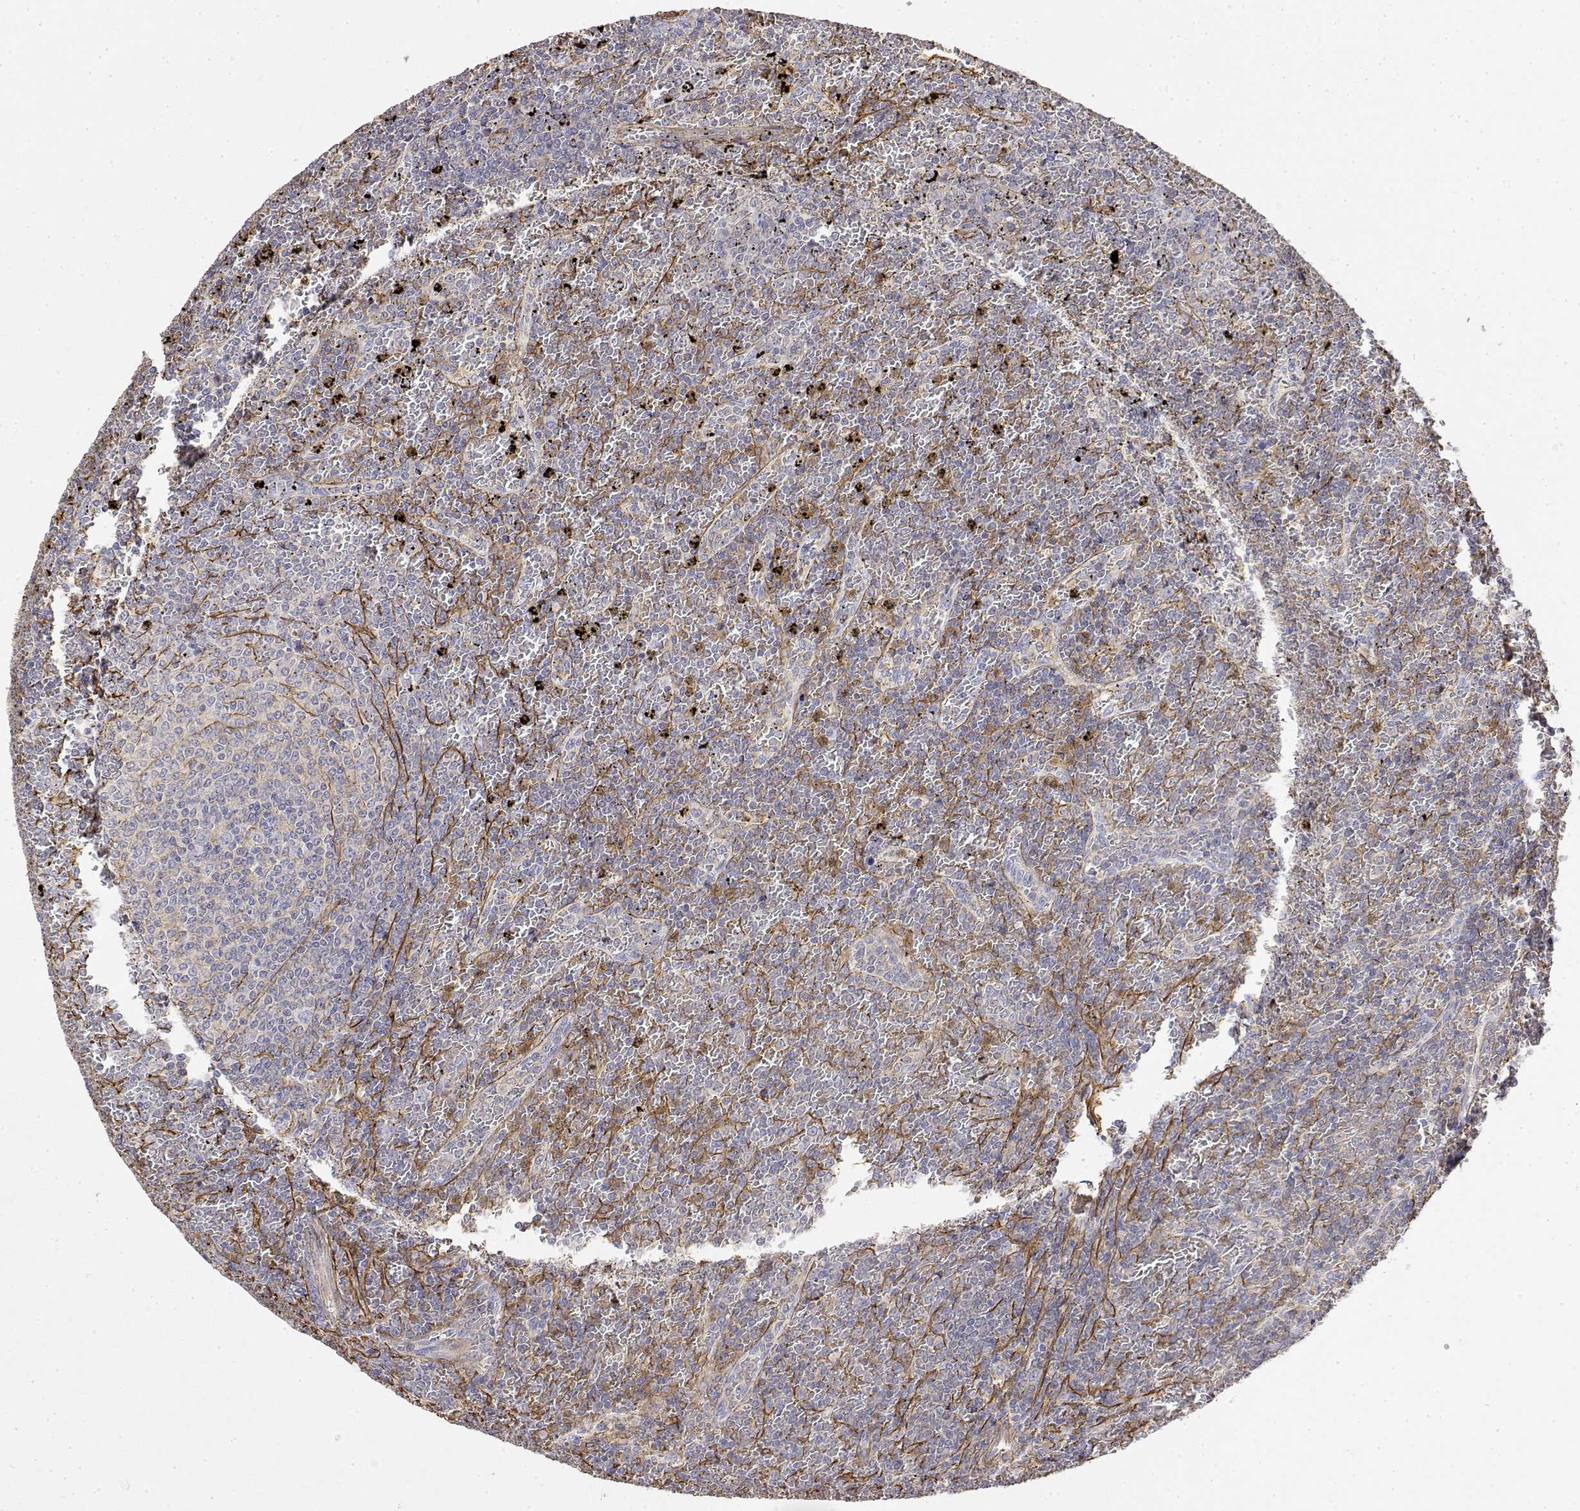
{"staining": {"intensity": "negative", "quantity": "none", "location": "none"}, "tissue": "lymphoma", "cell_type": "Tumor cells", "image_type": "cancer", "snomed": [{"axis": "morphology", "description": "Malignant lymphoma, non-Hodgkin's type, Low grade"}, {"axis": "topography", "description": "Spleen"}], "caption": "Tumor cells are negative for brown protein staining in lymphoma.", "gene": "SOWAHD", "patient": {"sex": "female", "age": 77}}